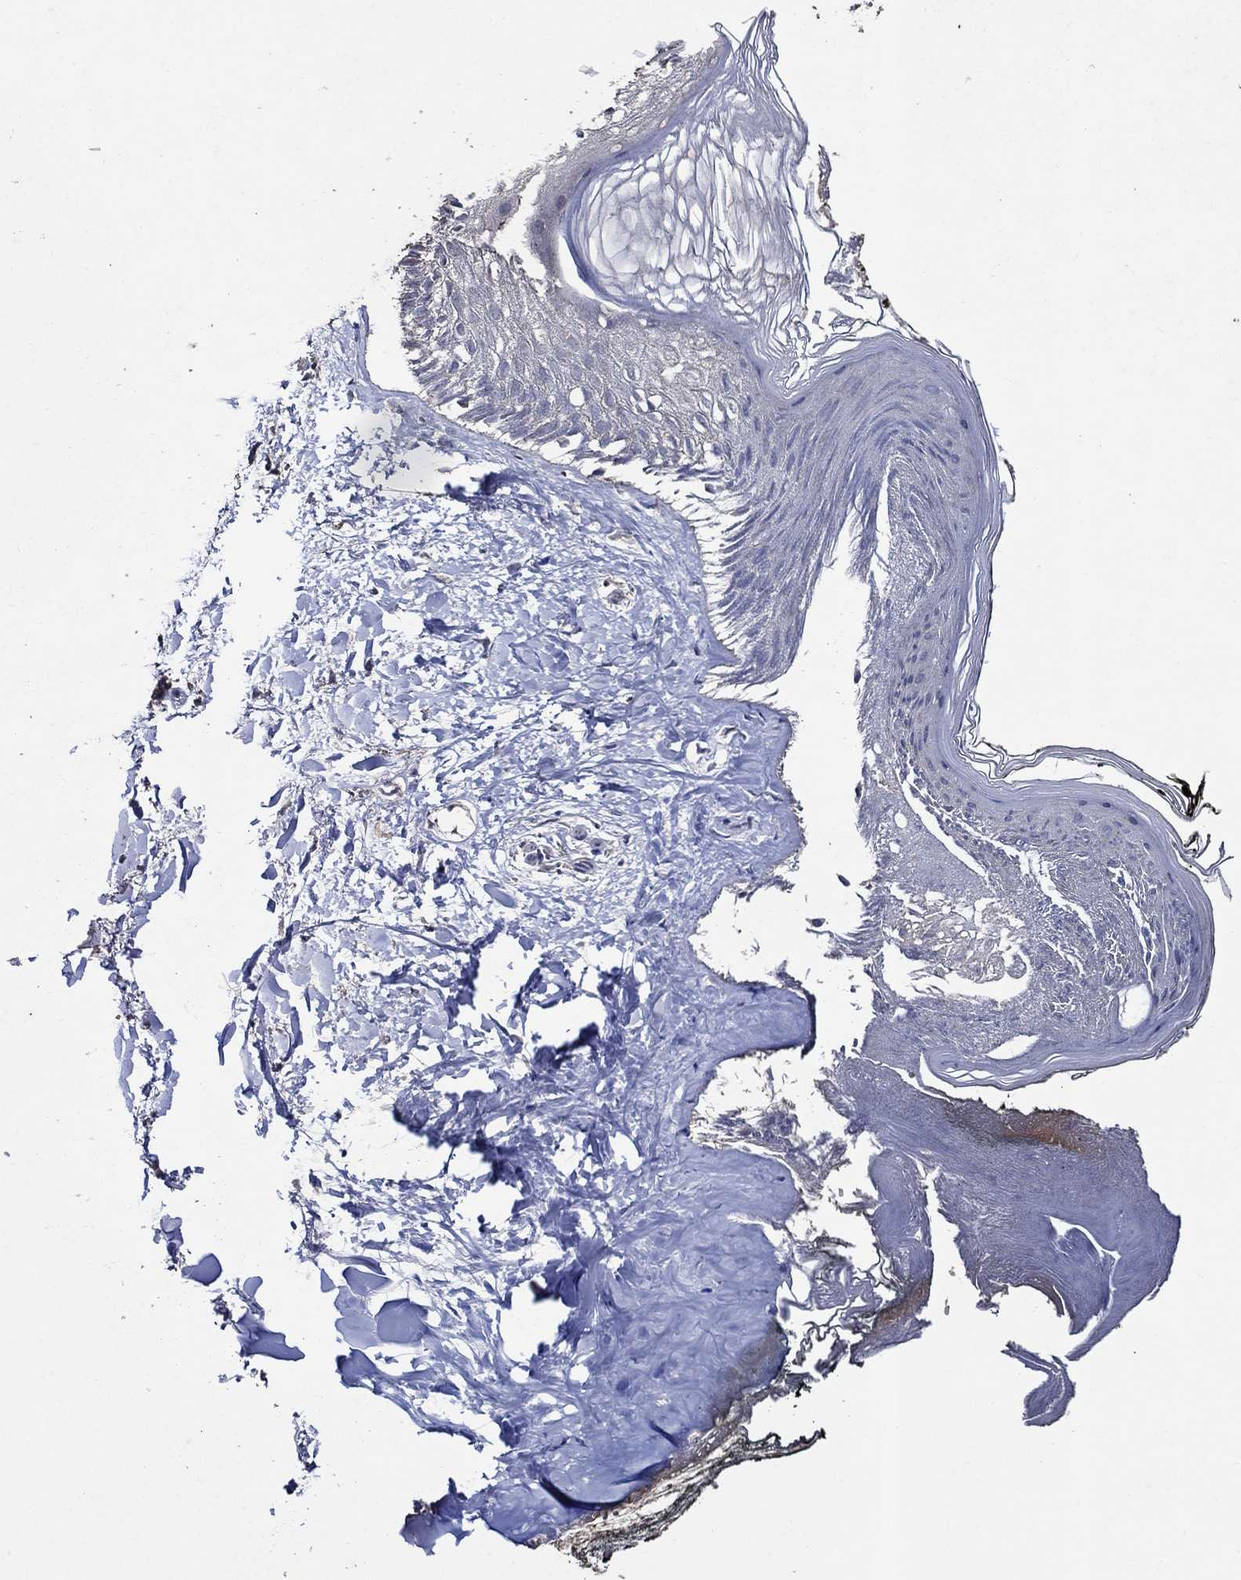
{"staining": {"intensity": "moderate", "quantity": "25%-75%", "location": "cytoplasmic/membranous"}, "tissue": "skin", "cell_type": "Fibroblasts", "image_type": "normal", "snomed": [{"axis": "morphology", "description": "Normal tissue, NOS"}, {"axis": "topography", "description": "Skin"}], "caption": "Immunohistochemical staining of benign human skin exhibits medium levels of moderate cytoplasmic/membranous expression in approximately 25%-75% of fibroblasts. (IHC, brightfield microscopy, high magnification).", "gene": "HAP1", "patient": {"sex": "female", "age": 34}}